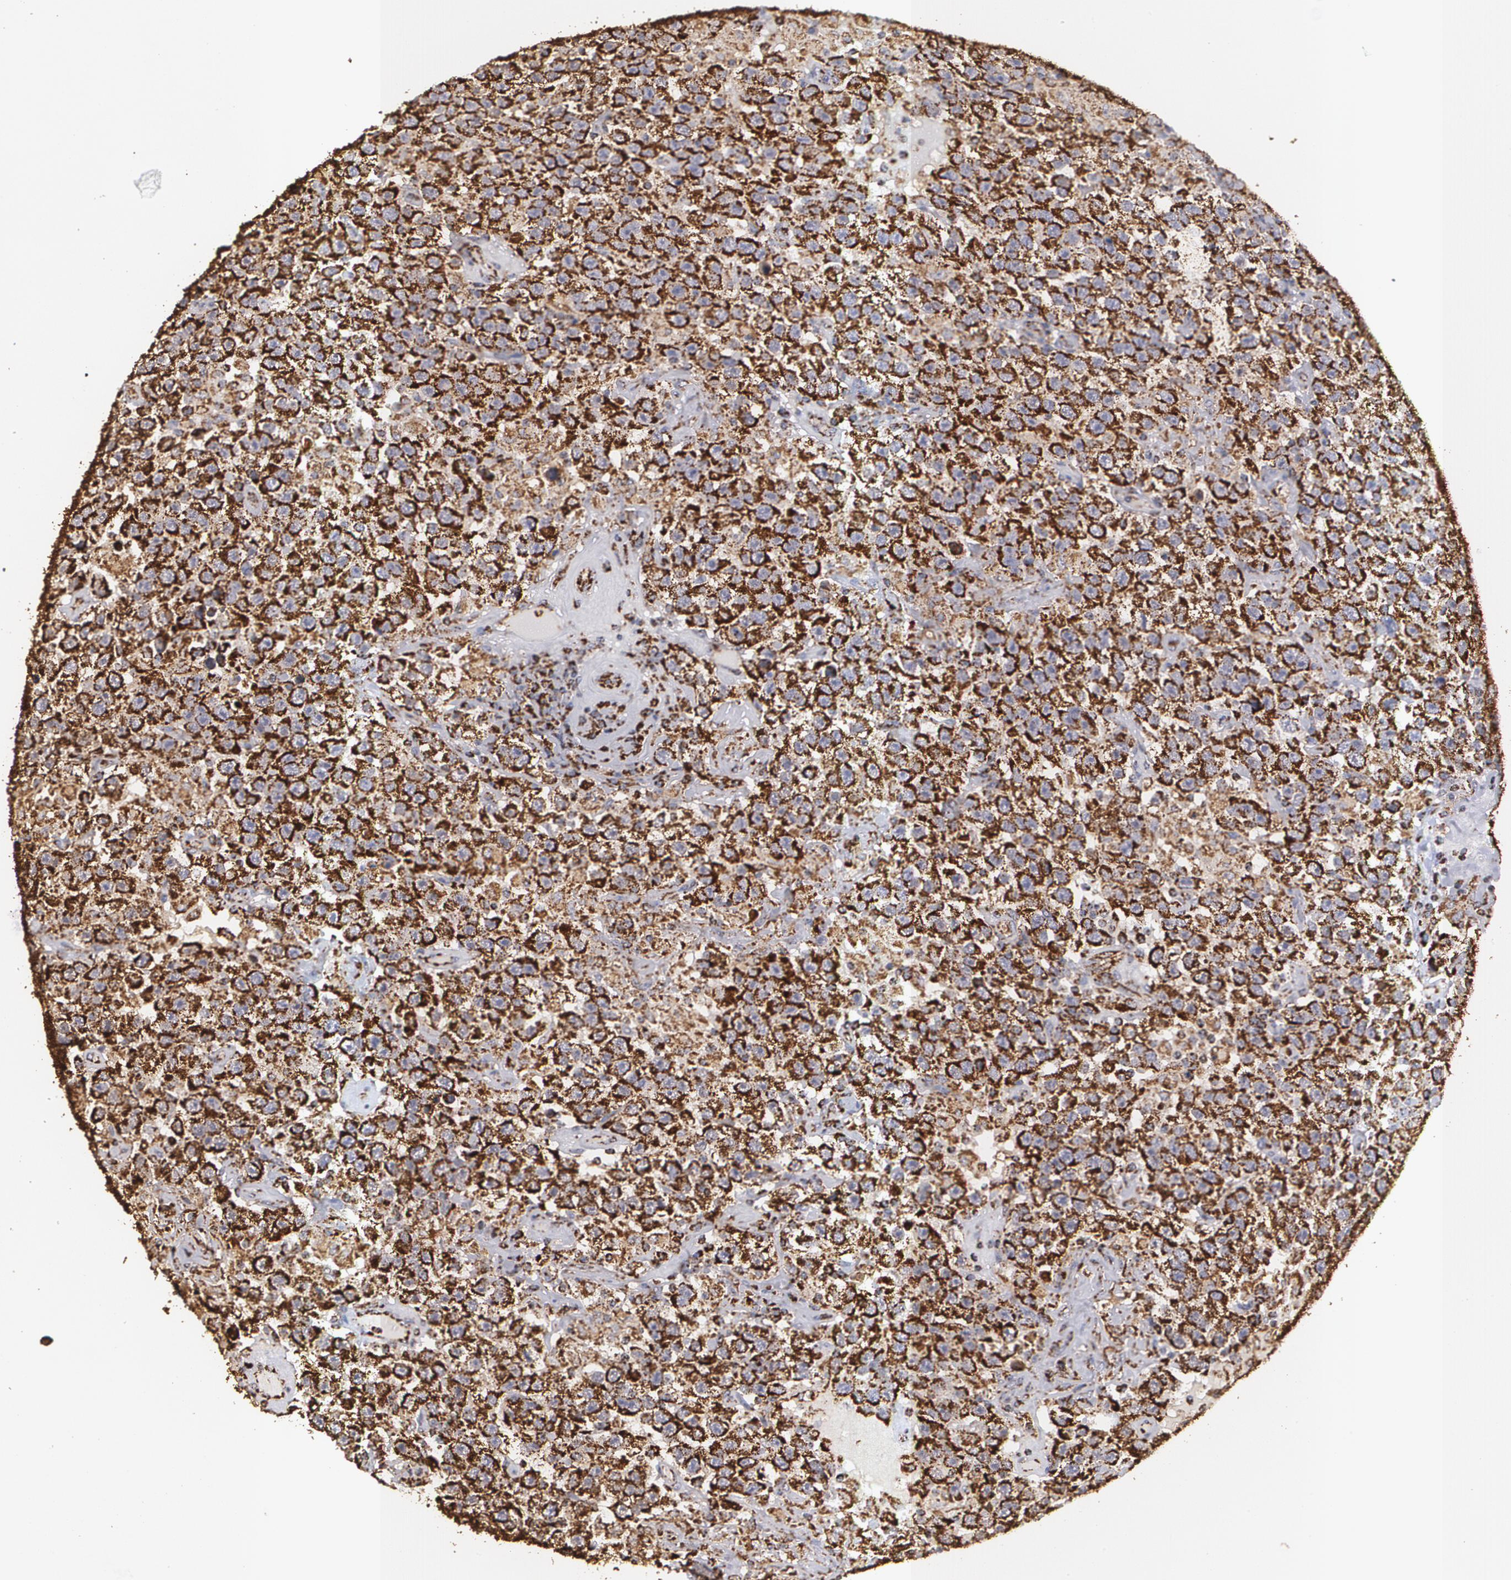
{"staining": {"intensity": "strong", "quantity": "25%-75%", "location": "cytoplasmic/membranous"}, "tissue": "testis cancer", "cell_type": "Tumor cells", "image_type": "cancer", "snomed": [{"axis": "morphology", "description": "Seminoma, NOS"}, {"axis": "topography", "description": "Testis"}], "caption": "This is a histology image of immunohistochemistry staining of testis seminoma, which shows strong positivity in the cytoplasmic/membranous of tumor cells.", "gene": "HSPD1", "patient": {"sex": "male", "age": 41}}